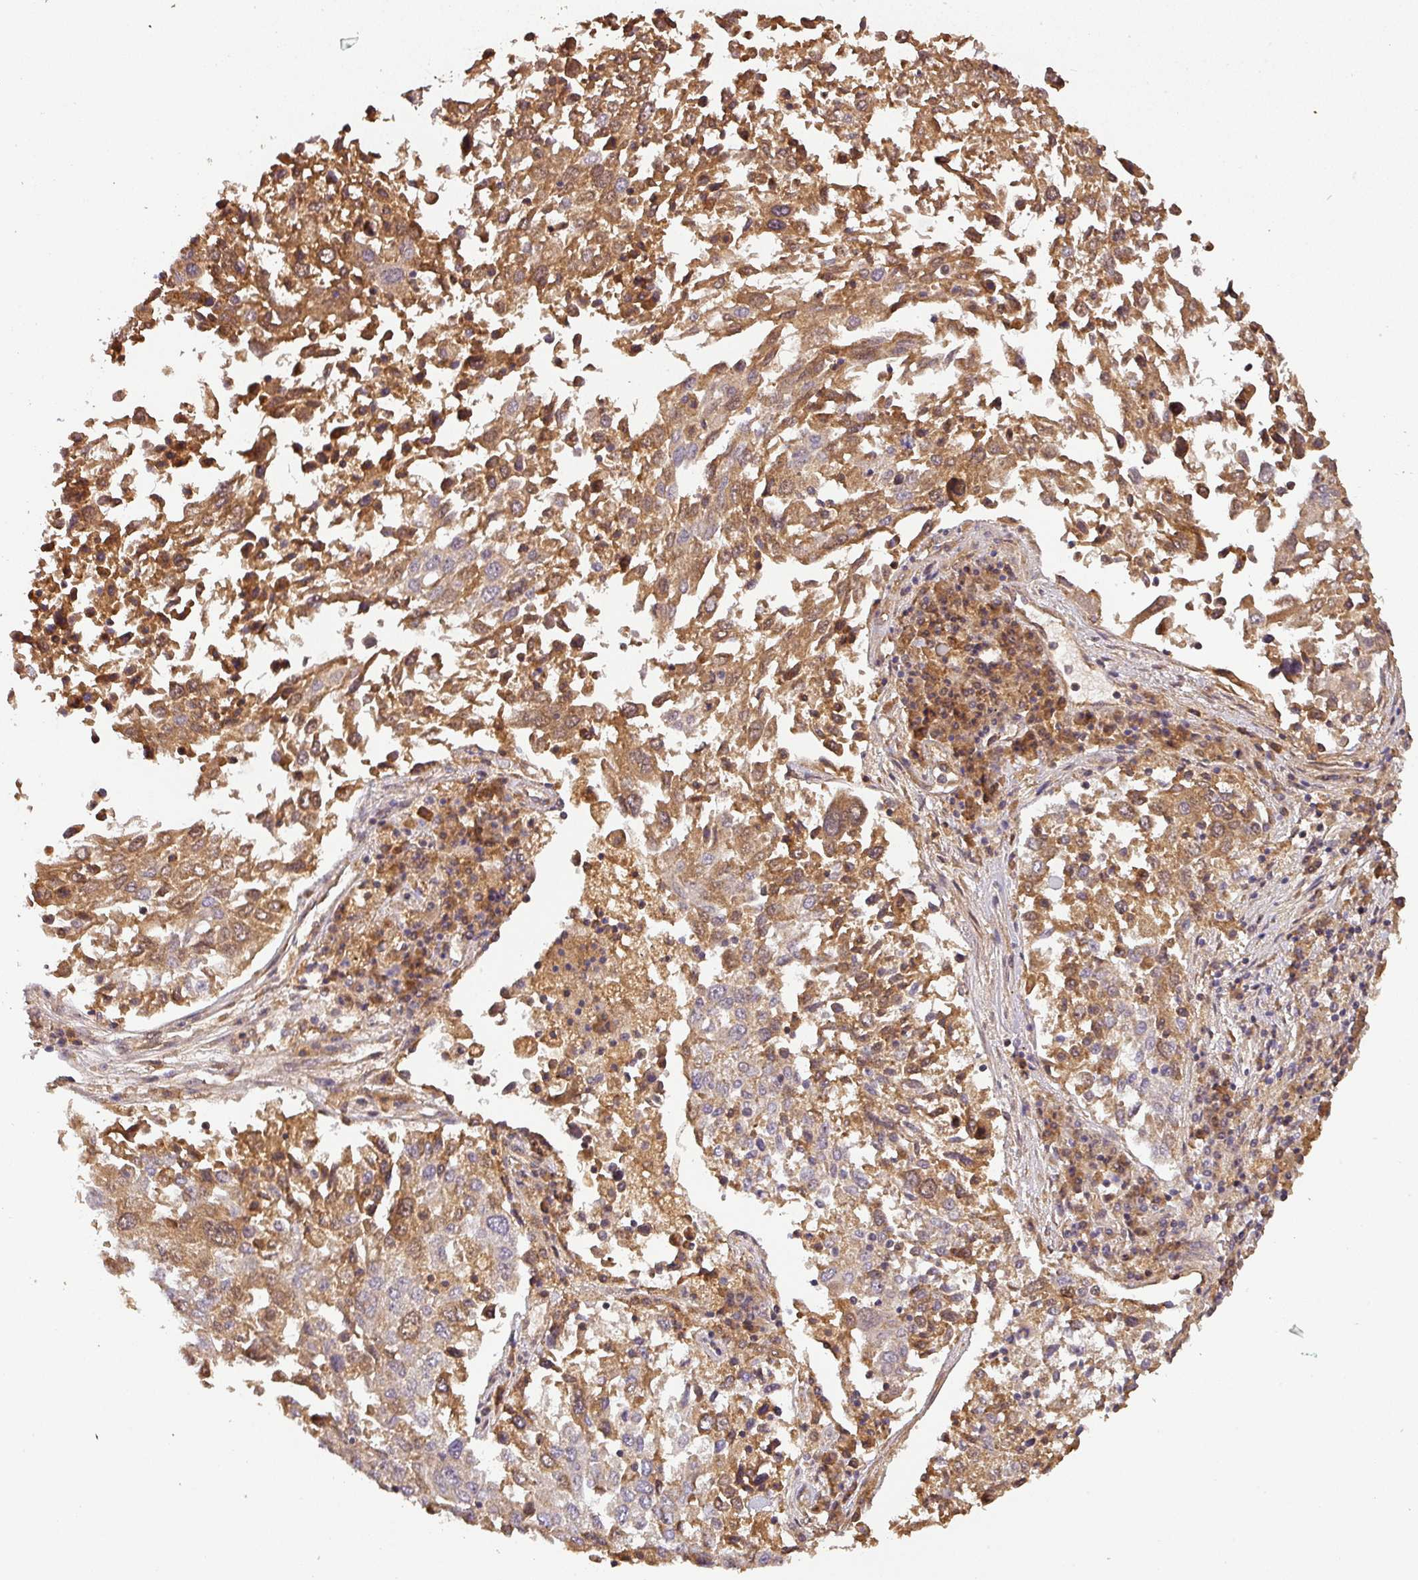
{"staining": {"intensity": "moderate", "quantity": "25%-75%", "location": "cytoplasmic/membranous"}, "tissue": "lung cancer", "cell_type": "Tumor cells", "image_type": "cancer", "snomed": [{"axis": "morphology", "description": "Squamous cell carcinoma, NOS"}, {"axis": "topography", "description": "Lung"}], "caption": "Human lung cancer stained with a brown dye demonstrates moderate cytoplasmic/membranous positive staining in approximately 25%-75% of tumor cells.", "gene": "BPIFB3", "patient": {"sex": "male", "age": 65}}